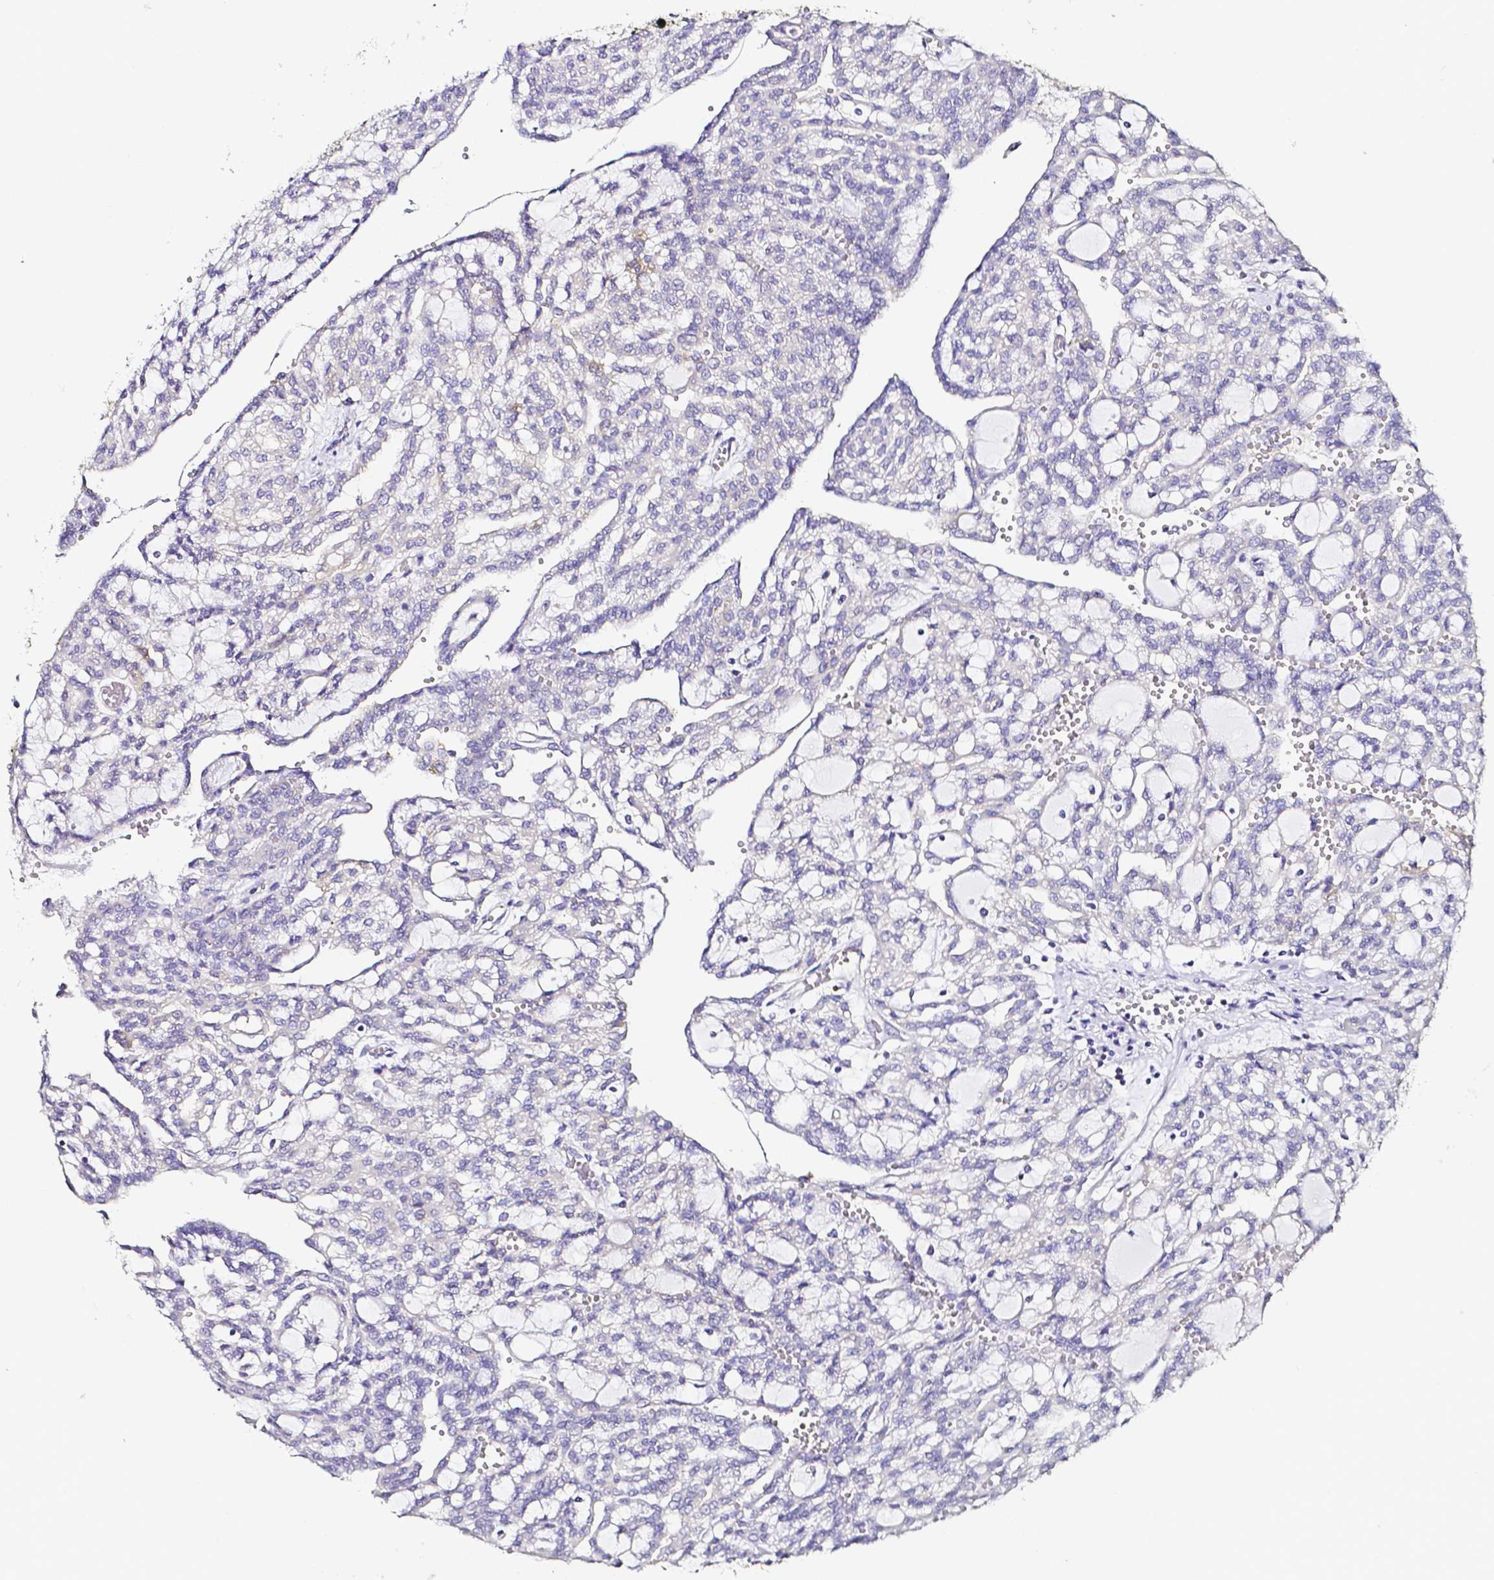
{"staining": {"intensity": "negative", "quantity": "none", "location": "none"}, "tissue": "renal cancer", "cell_type": "Tumor cells", "image_type": "cancer", "snomed": [{"axis": "morphology", "description": "Adenocarcinoma, NOS"}, {"axis": "topography", "description": "Kidney"}], "caption": "High power microscopy image of an IHC micrograph of adenocarcinoma (renal), revealing no significant positivity in tumor cells.", "gene": "PKP3", "patient": {"sex": "male", "age": 63}}